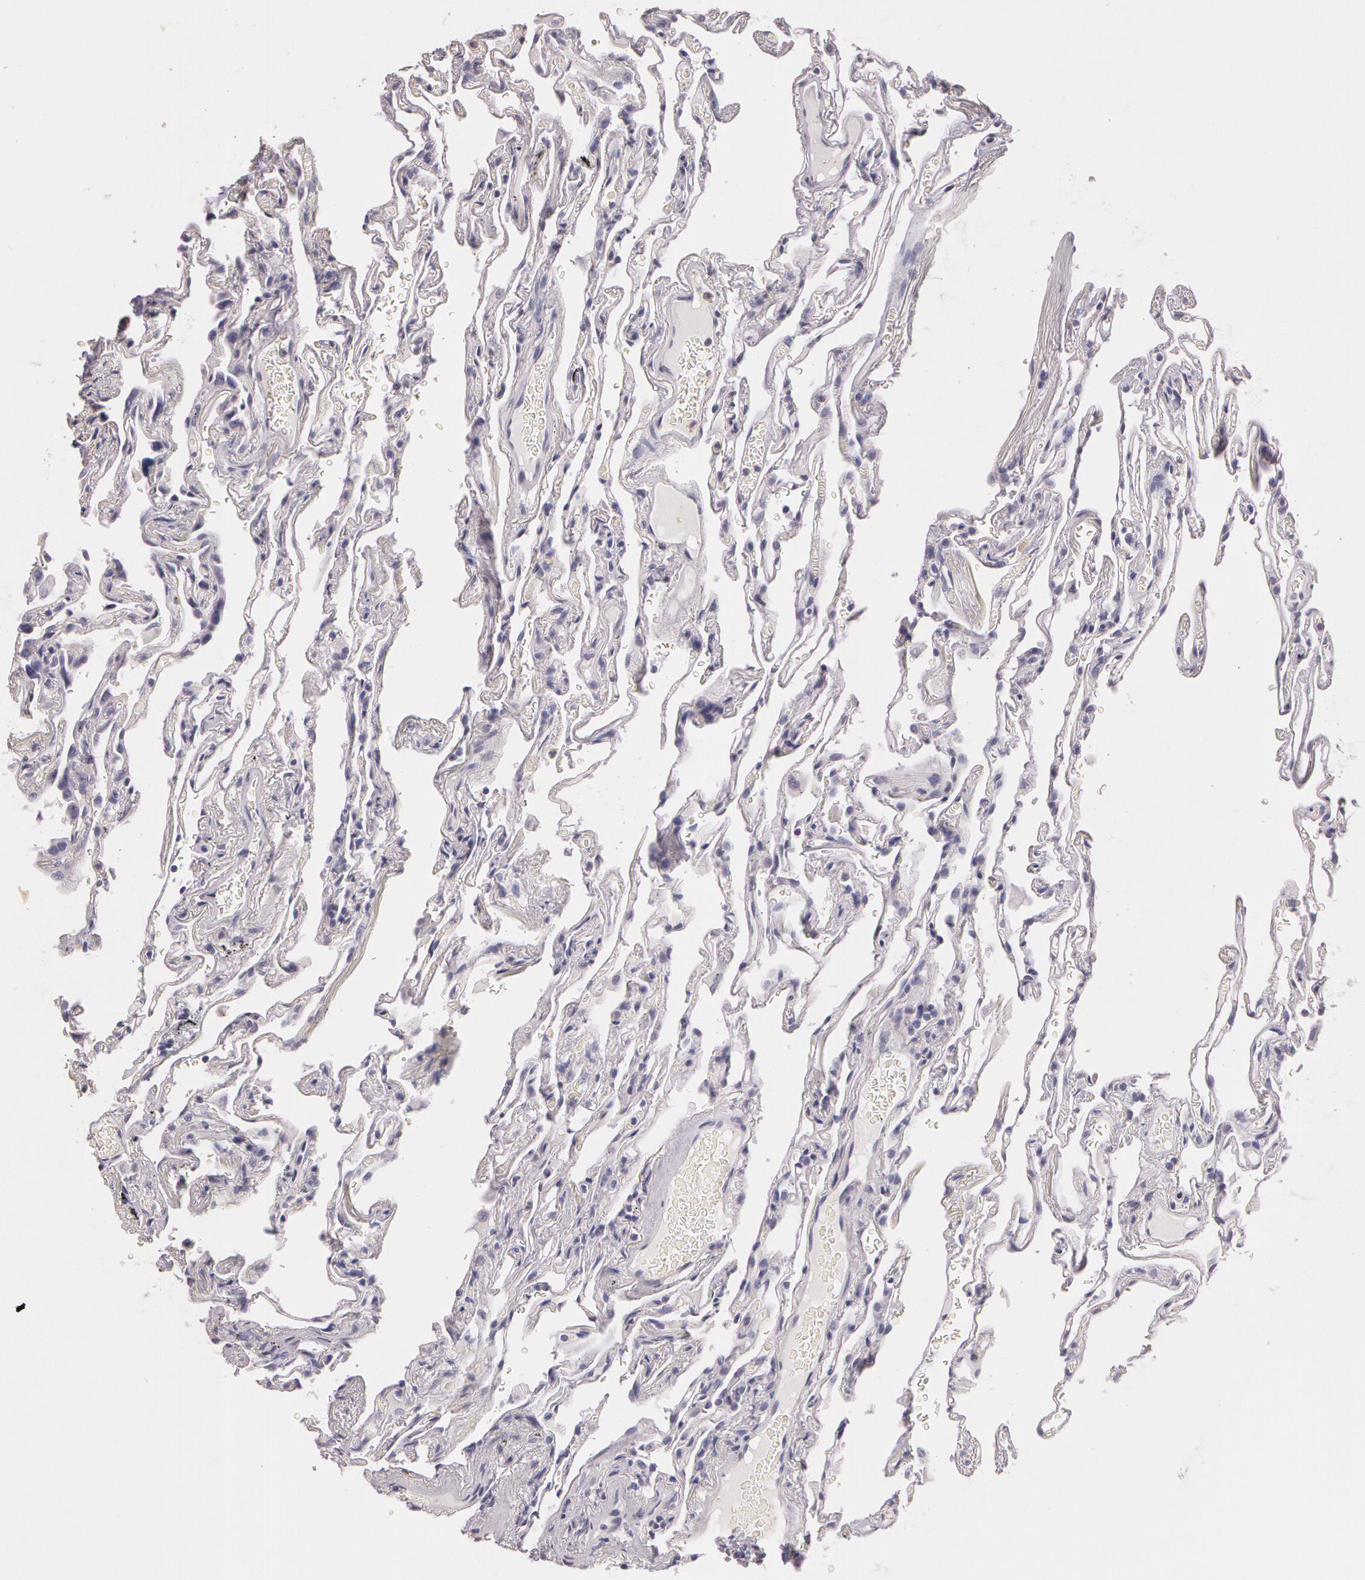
{"staining": {"intensity": "negative", "quantity": "none", "location": "none"}, "tissue": "lung", "cell_type": "Alveolar cells", "image_type": "normal", "snomed": [{"axis": "morphology", "description": "Normal tissue, NOS"}, {"axis": "morphology", "description": "Inflammation, NOS"}, {"axis": "topography", "description": "Lung"}], "caption": "The micrograph demonstrates no significant positivity in alveolar cells of lung.", "gene": "G2E3", "patient": {"sex": "male", "age": 69}}